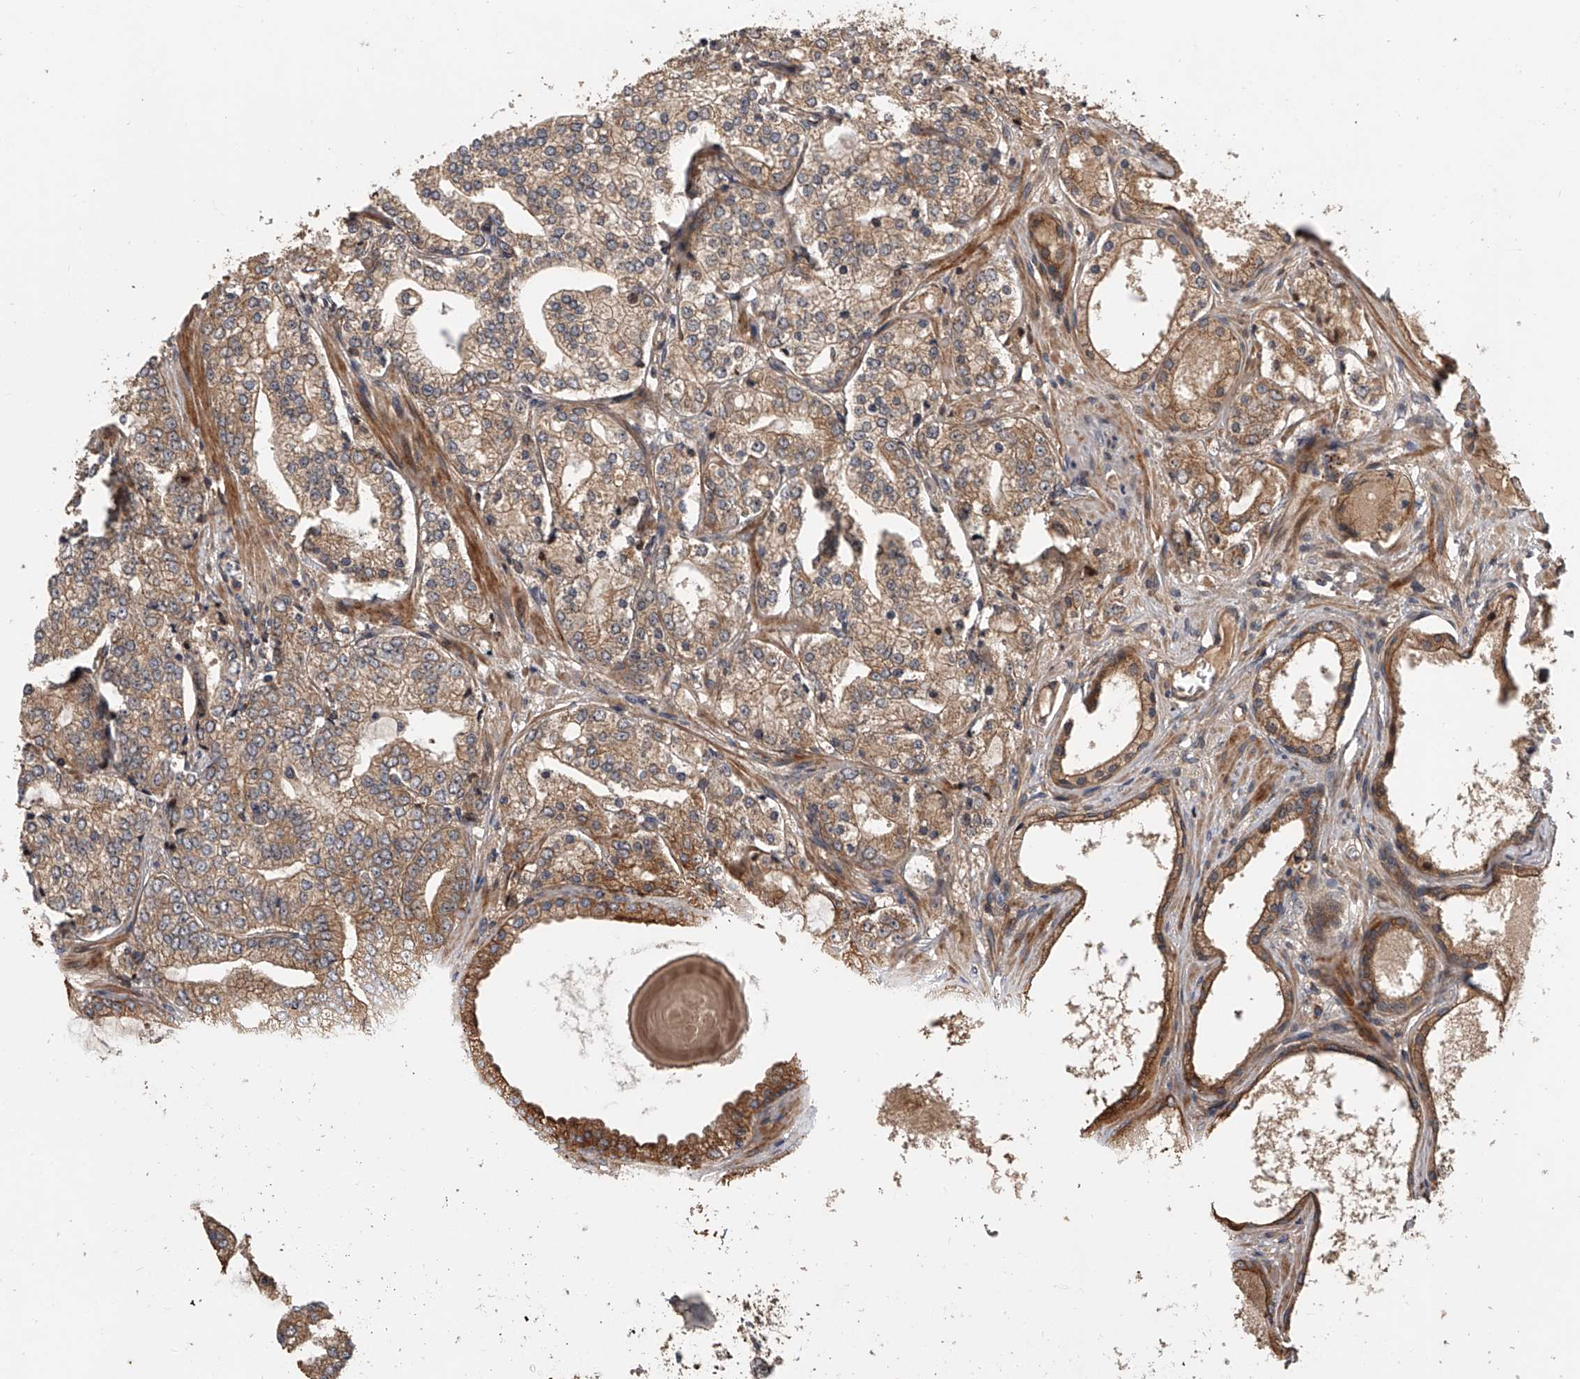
{"staining": {"intensity": "weak", "quantity": ">75%", "location": "cytoplasmic/membranous"}, "tissue": "prostate cancer", "cell_type": "Tumor cells", "image_type": "cancer", "snomed": [{"axis": "morphology", "description": "Adenocarcinoma, High grade"}, {"axis": "topography", "description": "Prostate"}], "caption": "Human prostate cancer stained with a brown dye displays weak cytoplasmic/membranous positive staining in approximately >75% of tumor cells.", "gene": "USP47", "patient": {"sex": "male", "age": 64}}